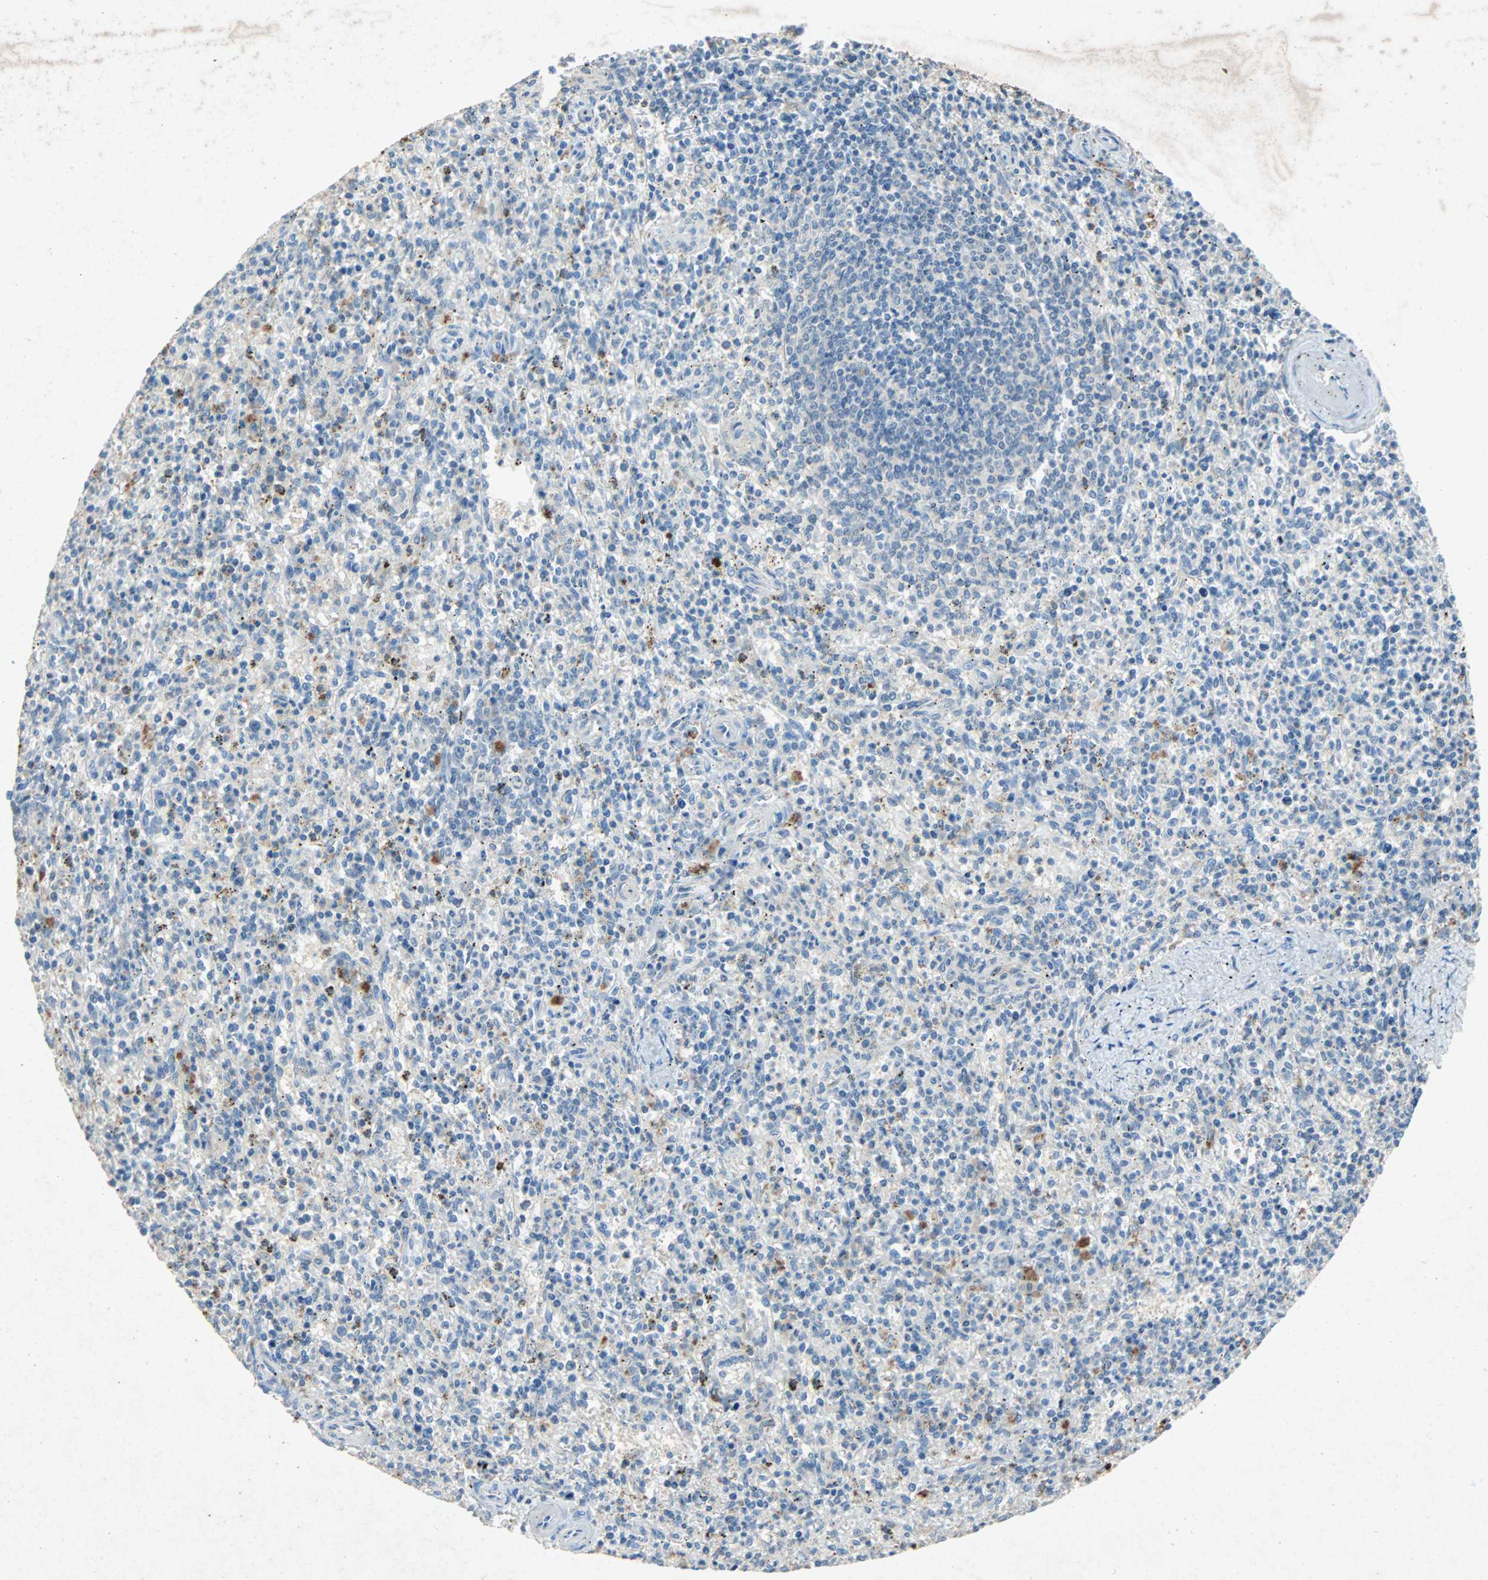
{"staining": {"intensity": "negative", "quantity": "none", "location": "none"}, "tissue": "spleen", "cell_type": "Cells in red pulp", "image_type": "normal", "snomed": [{"axis": "morphology", "description": "Normal tissue, NOS"}, {"axis": "topography", "description": "Spleen"}], "caption": "IHC photomicrograph of benign spleen: human spleen stained with DAB (3,3'-diaminobenzidine) demonstrates no significant protein expression in cells in red pulp.", "gene": "PCDHB2", "patient": {"sex": "male", "age": 72}}